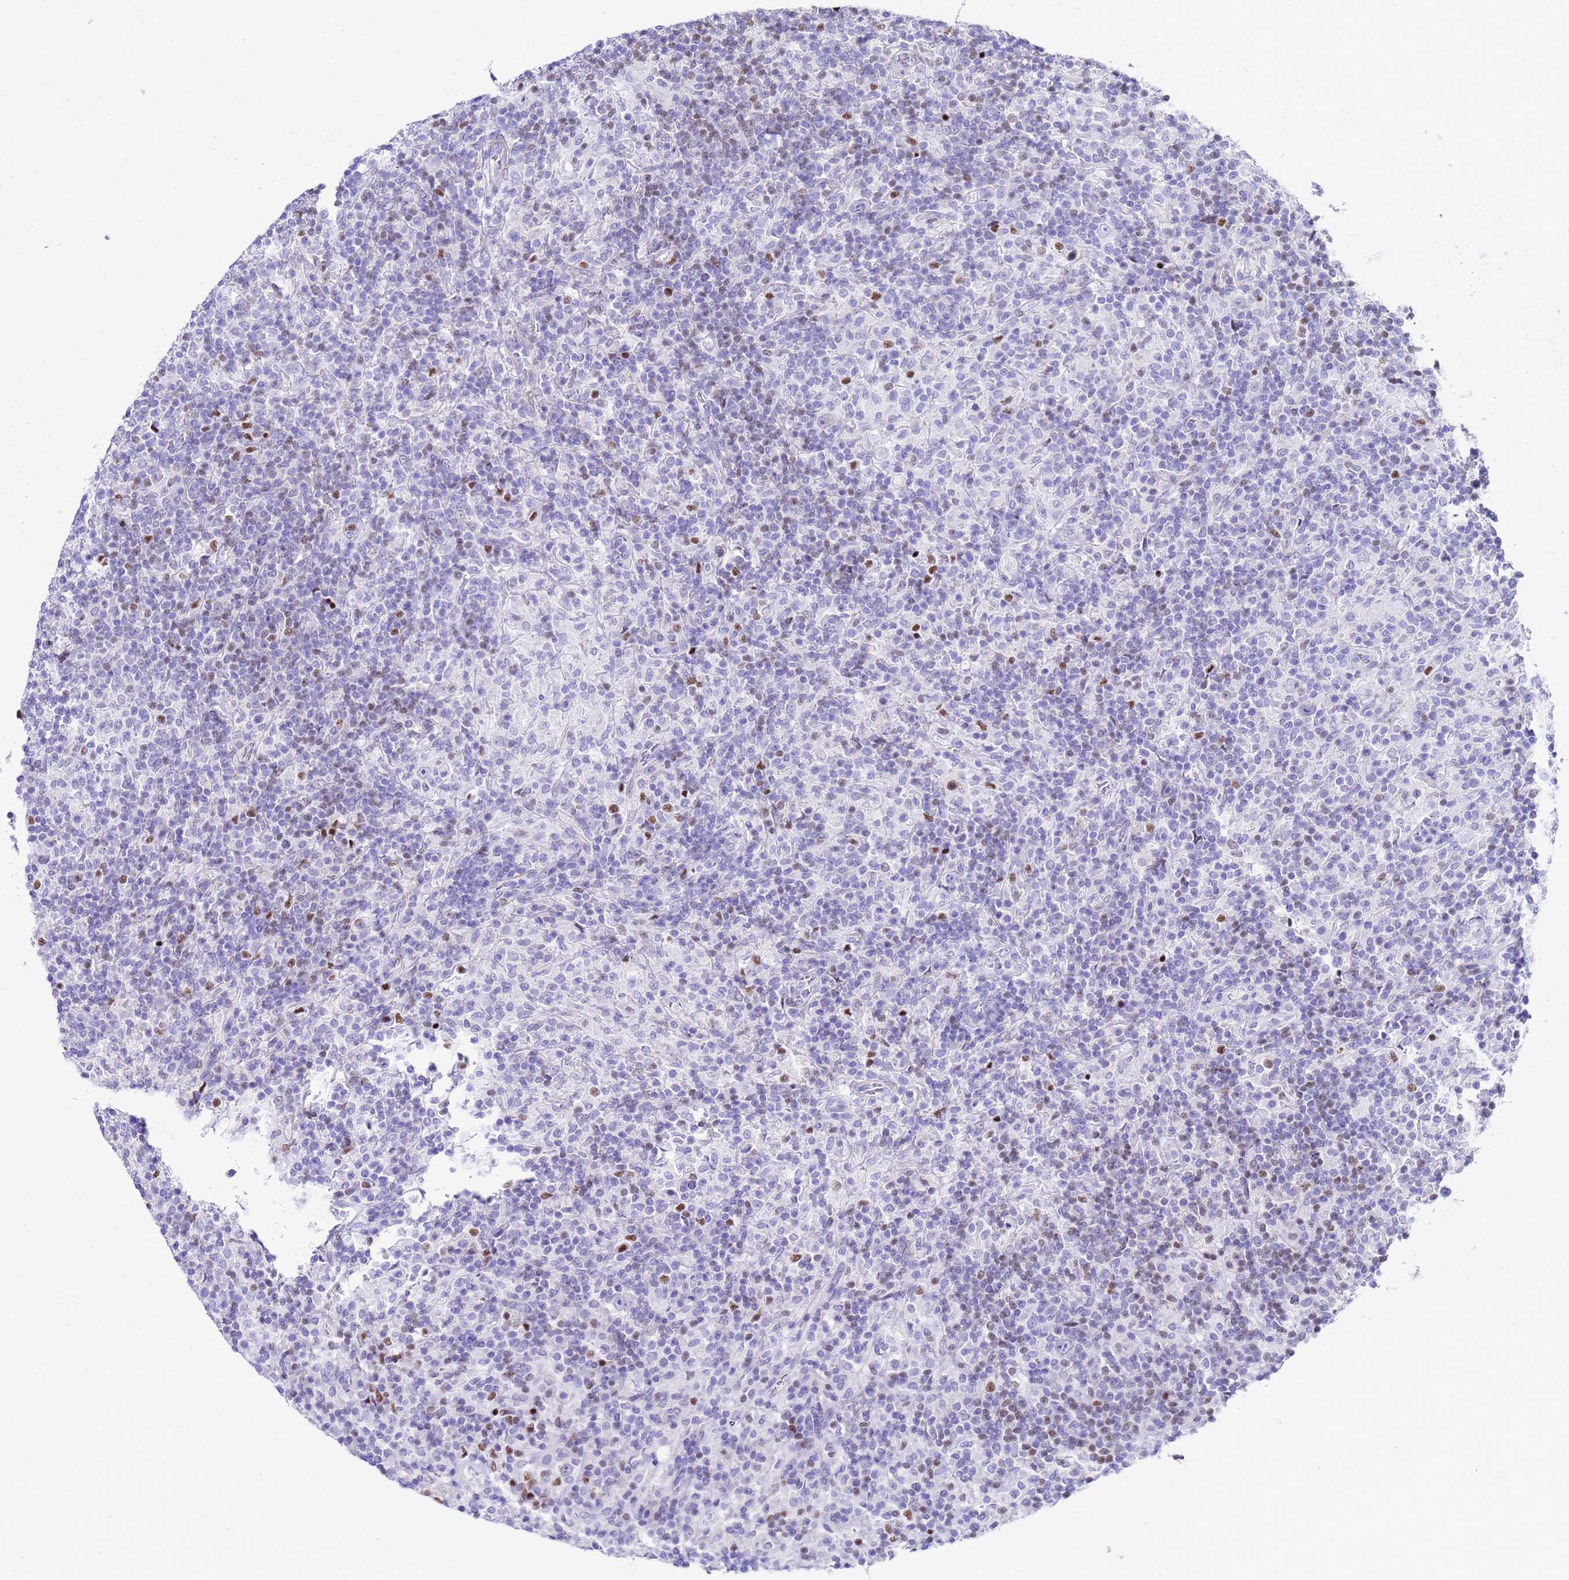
{"staining": {"intensity": "negative", "quantity": "none", "location": "none"}, "tissue": "lymphoma", "cell_type": "Tumor cells", "image_type": "cancer", "snomed": [{"axis": "morphology", "description": "Hodgkin's disease, NOS"}, {"axis": "topography", "description": "Lymph node"}], "caption": "Immunohistochemistry micrograph of human Hodgkin's disease stained for a protein (brown), which shows no expression in tumor cells. (DAB IHC, high magnification).", "gene": "BCL7A", "patient": {"sex": "male", "age": 70}}